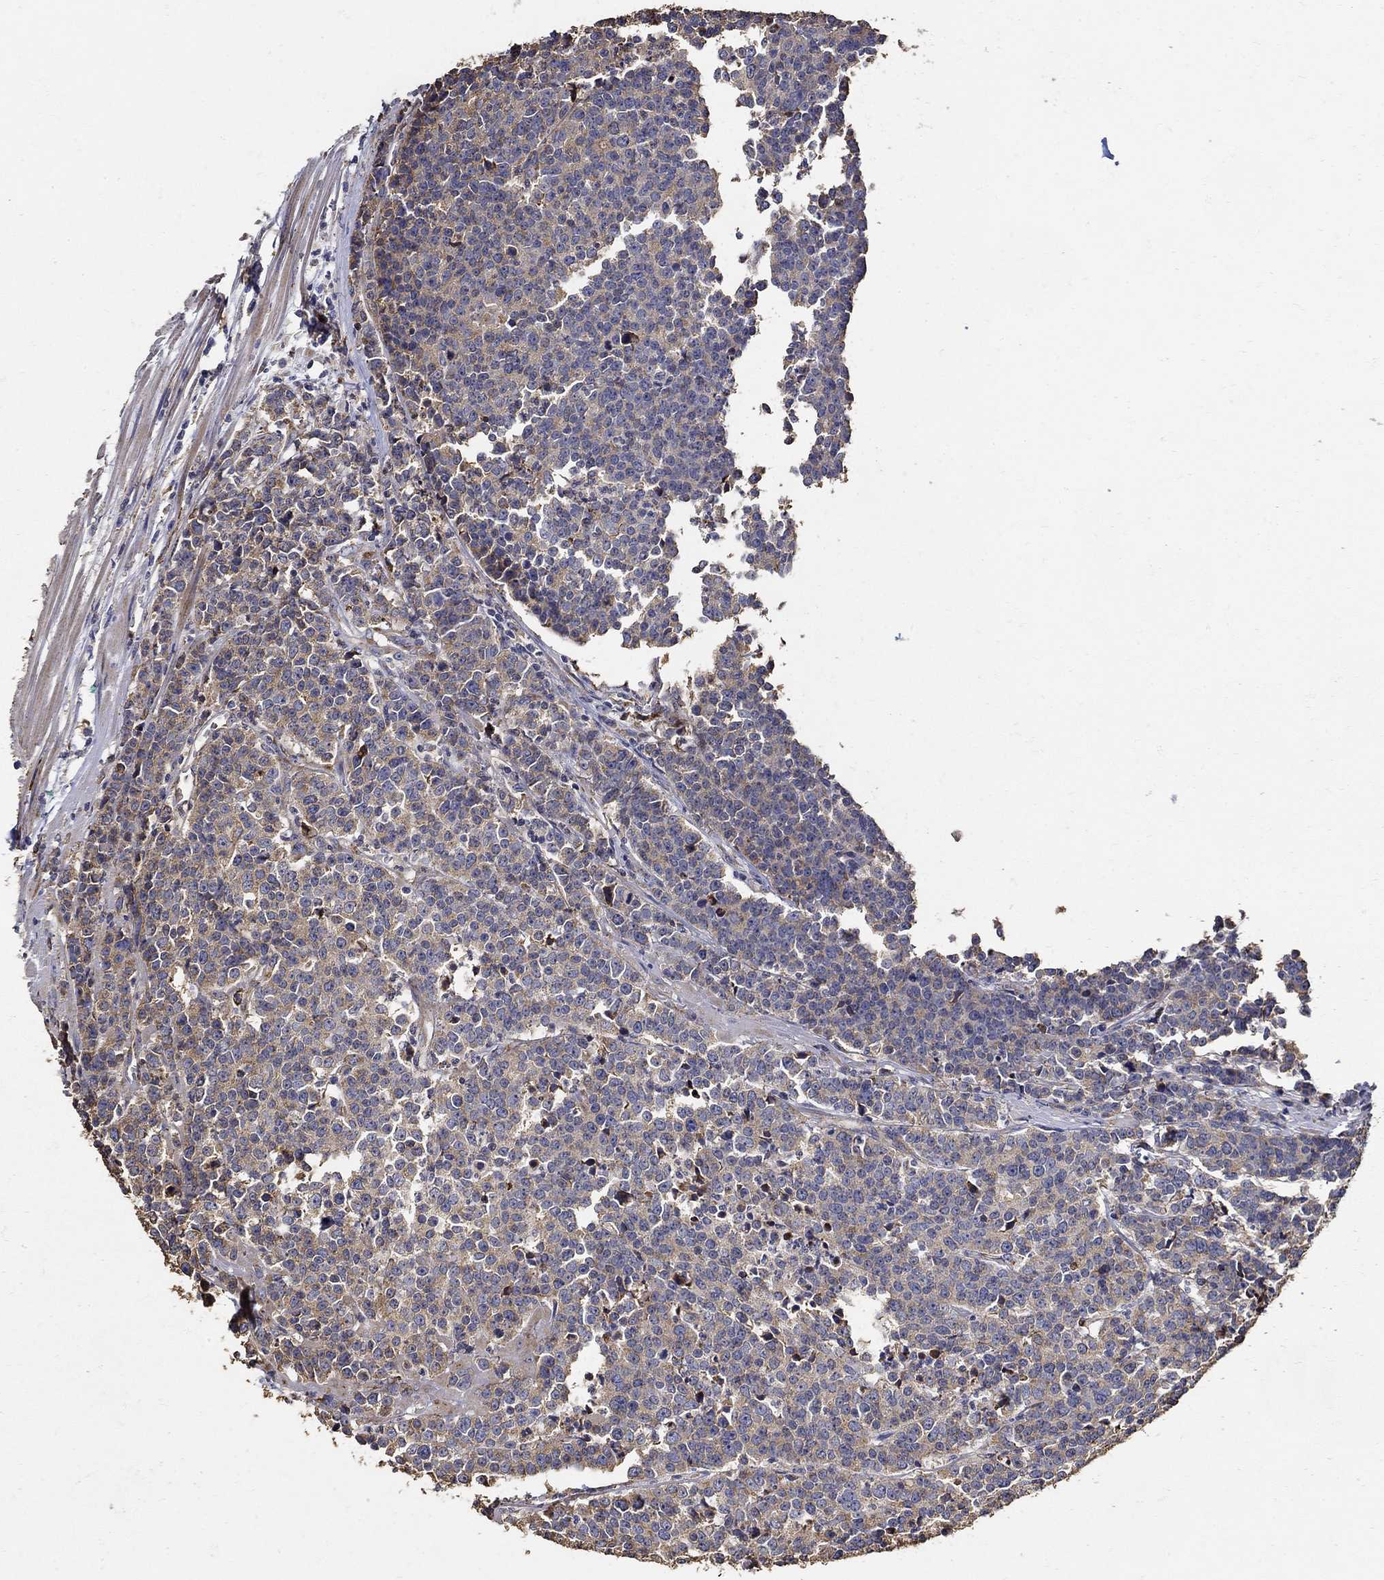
{"staining": {"intensity": "weak", "quantity": "25%-75%", "location": "cytoplasmic/membranous"}, "tissue": "prostate cancer", "cell_type": "Tumor cells", "image_type": "cancer", "snomed": [{"axis": "morphology", "description": "Adenocarcinoma, NOS"}, {"axis": "topography", "description": "Prostate"}], "caption": "Human adenocarcinoma (prostate) stained for a protein (brown) displays weak cytoplasmic/membranous positive positivity in approximately 25%-75% of tumor cells.", "gene": "EMILIN3", "patient": {"sex": "male", "age": 67}}